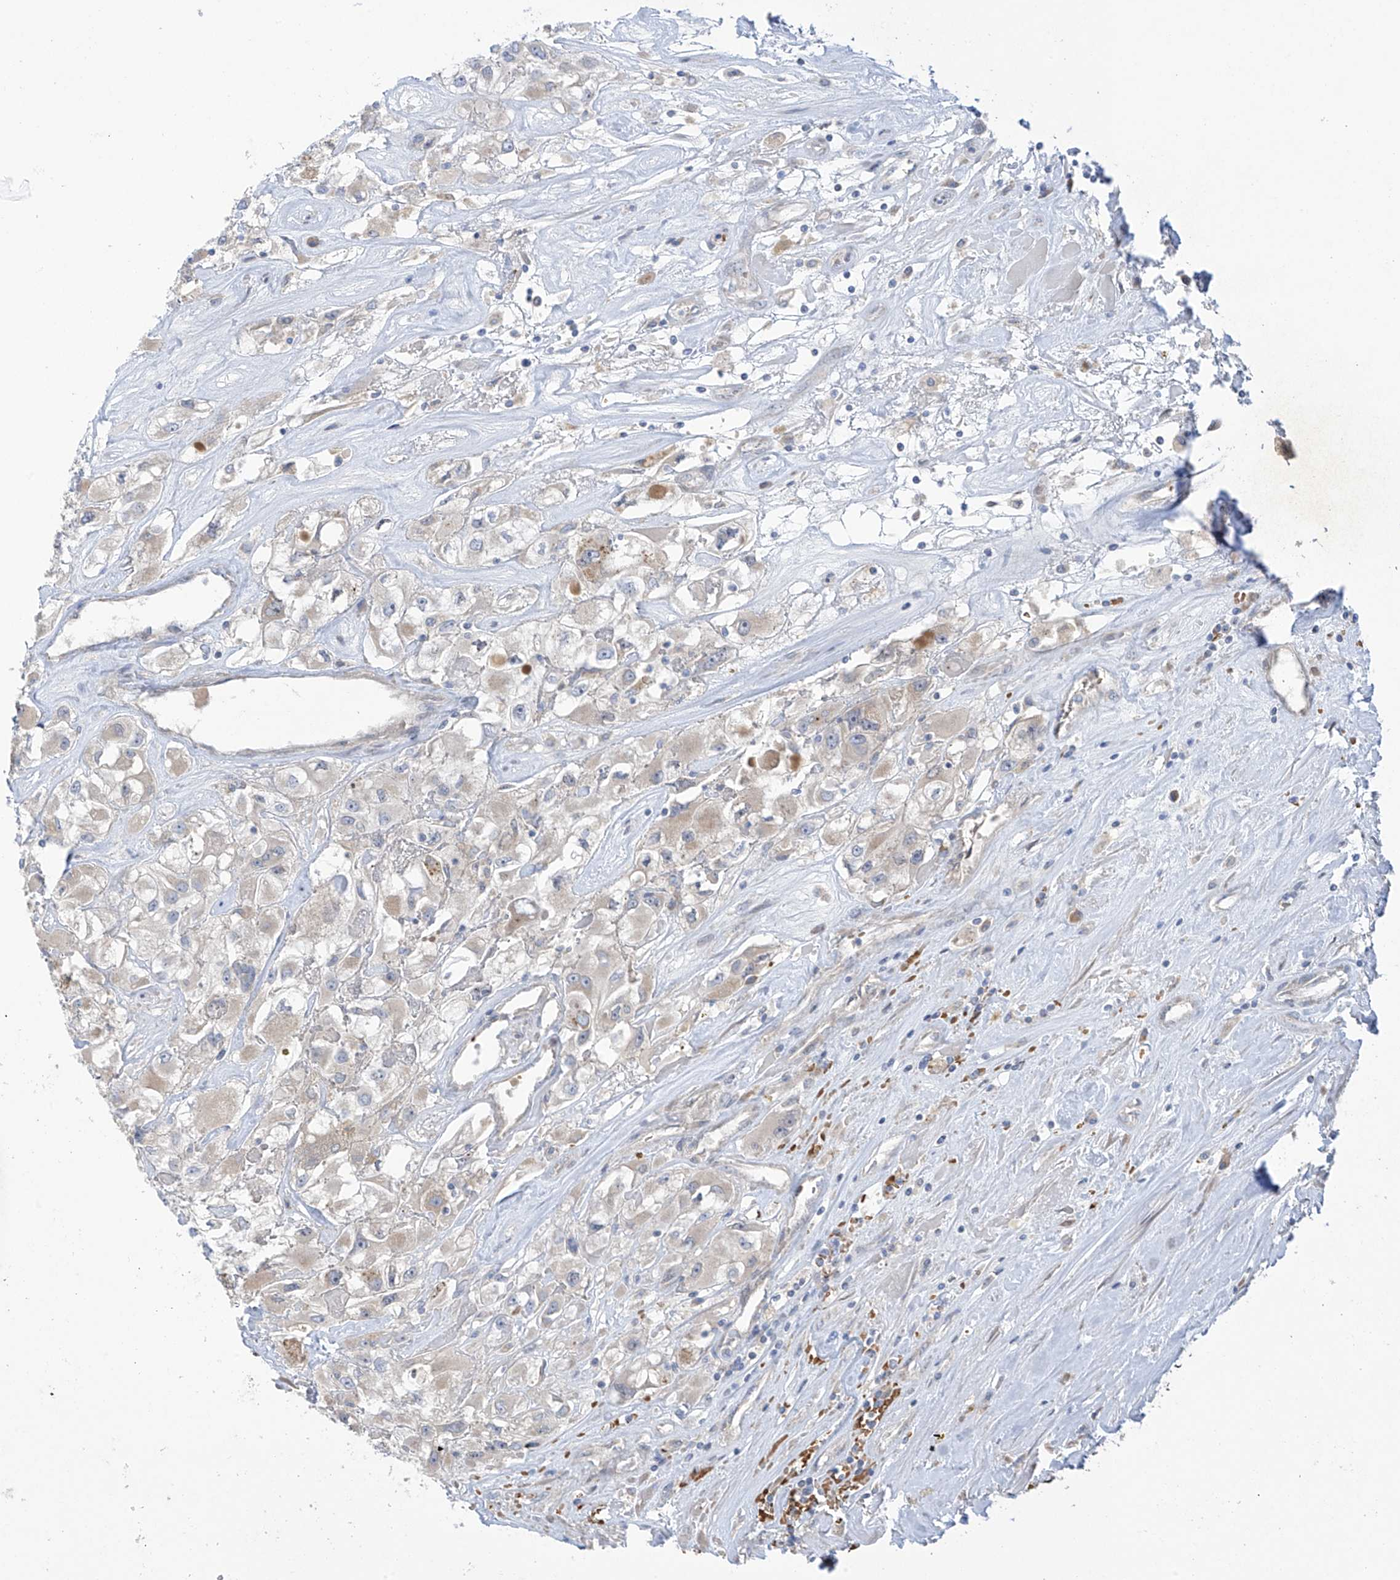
{"staining": {"intensity": "weak", "quantity": "<25%", "location": "cytoplasmic/membranous"}, "tissue": "renal cancer", "cell_type": "Tumor cells", "image_type": "cancer", "snomed": [{"axis": "morphology", "description": "Adenocarcinoma, NOS"}, {"axis": "topography", "description": "Kidney"}], "caption": "The micrograph demonstrates no staining of tumor cells in renal adenocarcinoma.", "gene": "METTL18", "patient": {"sex": "female", "age": 52}}